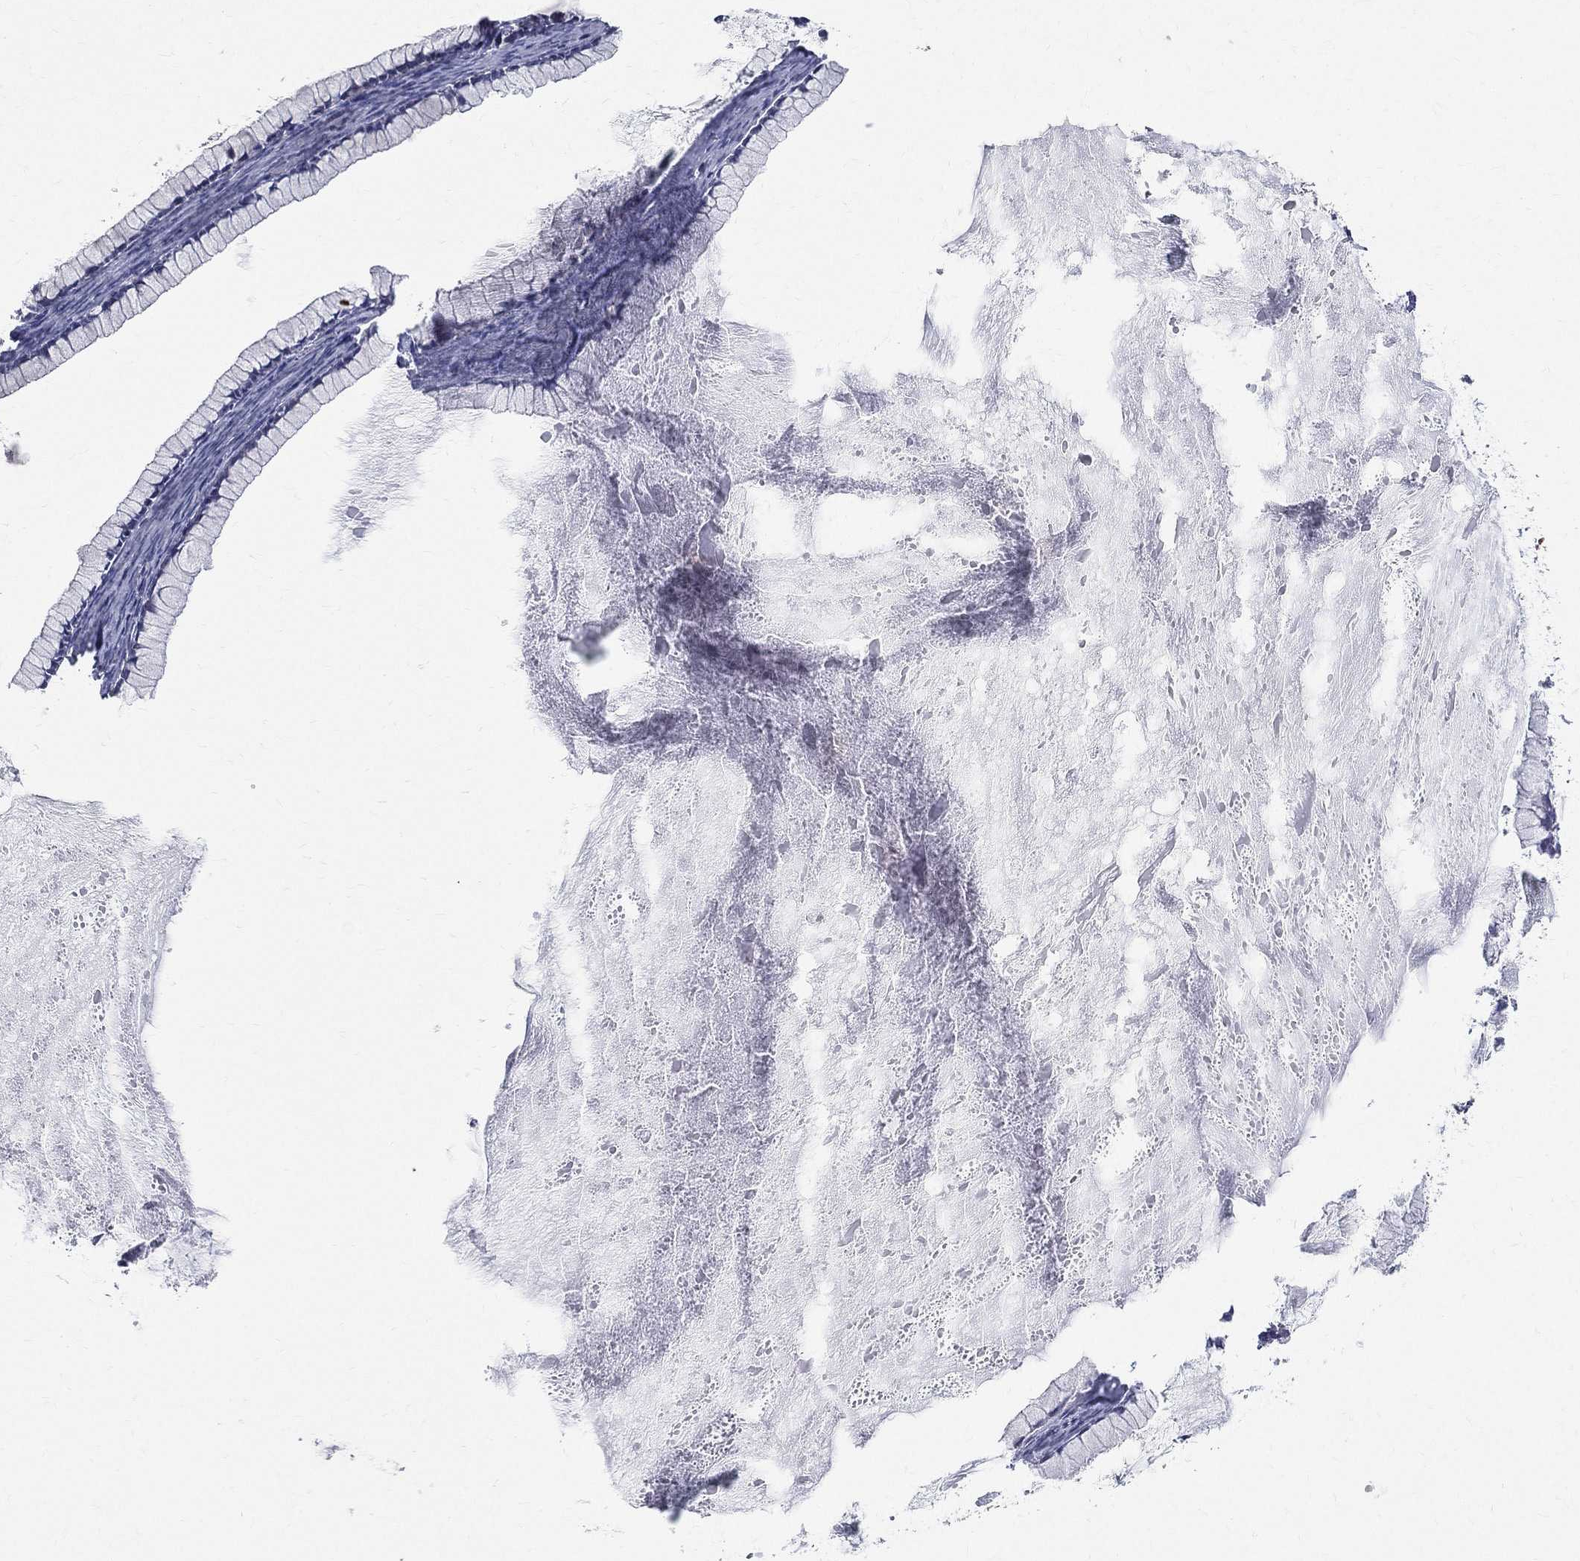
{"staining": {"intensity": "negative", "quantity": "none", "location": "none"}, "tissue": "ovarian cancer", "cell_type": "Tumor cells", "image_type": "cancer", "snomed": [{"axis": "morphology", "description": "Cystadenocarcinoma, mucinous, NOS"}, {"axis": "topography", "description": "Ovary"}], "caption": "This is an immunohistochemistry (IHC) image of mucinous cystadenocarcinoma (ovarian). There is no positivity in tumor cells.", "gene": "POMZP3", "patient": {"sex": "female", "age": 41}}